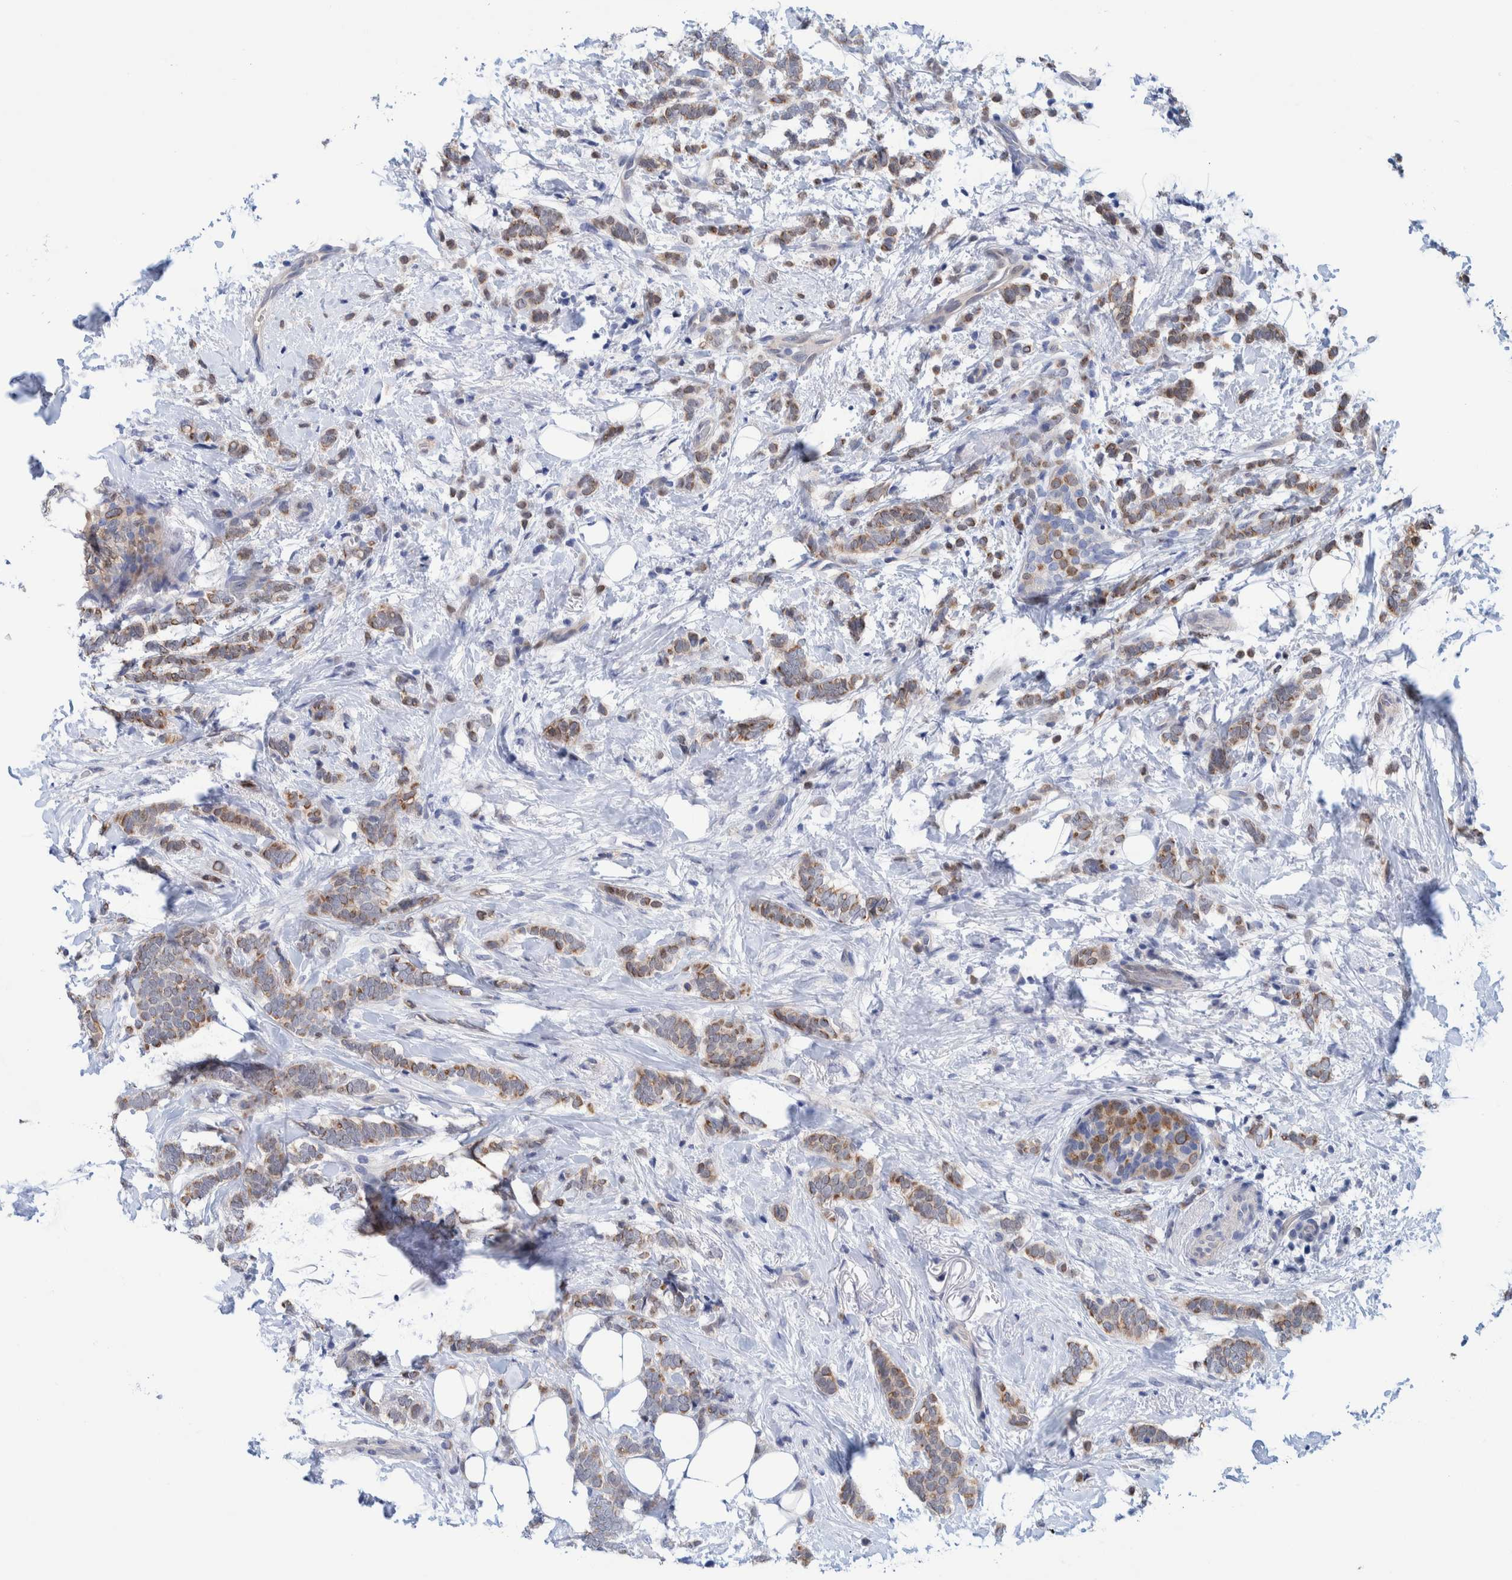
{"staining": {"intensity": "moderate", "quantity": ">75%", "location": "cytoplasmic/membranous"}, "tissue": "breast cancer", "cell_type": "Tumor cells", "image_type": "cancer", "snomed": [{"axis": "morphology", "description": "Lobular carcinoma"}, {"axis": "topography", "description": "Breast"}], "caption": "Immunohistochemical staining of breast cancer shows medium levels of moderate cytoplasmic/membranous positivity in about >75% of tumor cells.", "gene": "PFAS", "patient": {"sex": "female", "age": 50}}